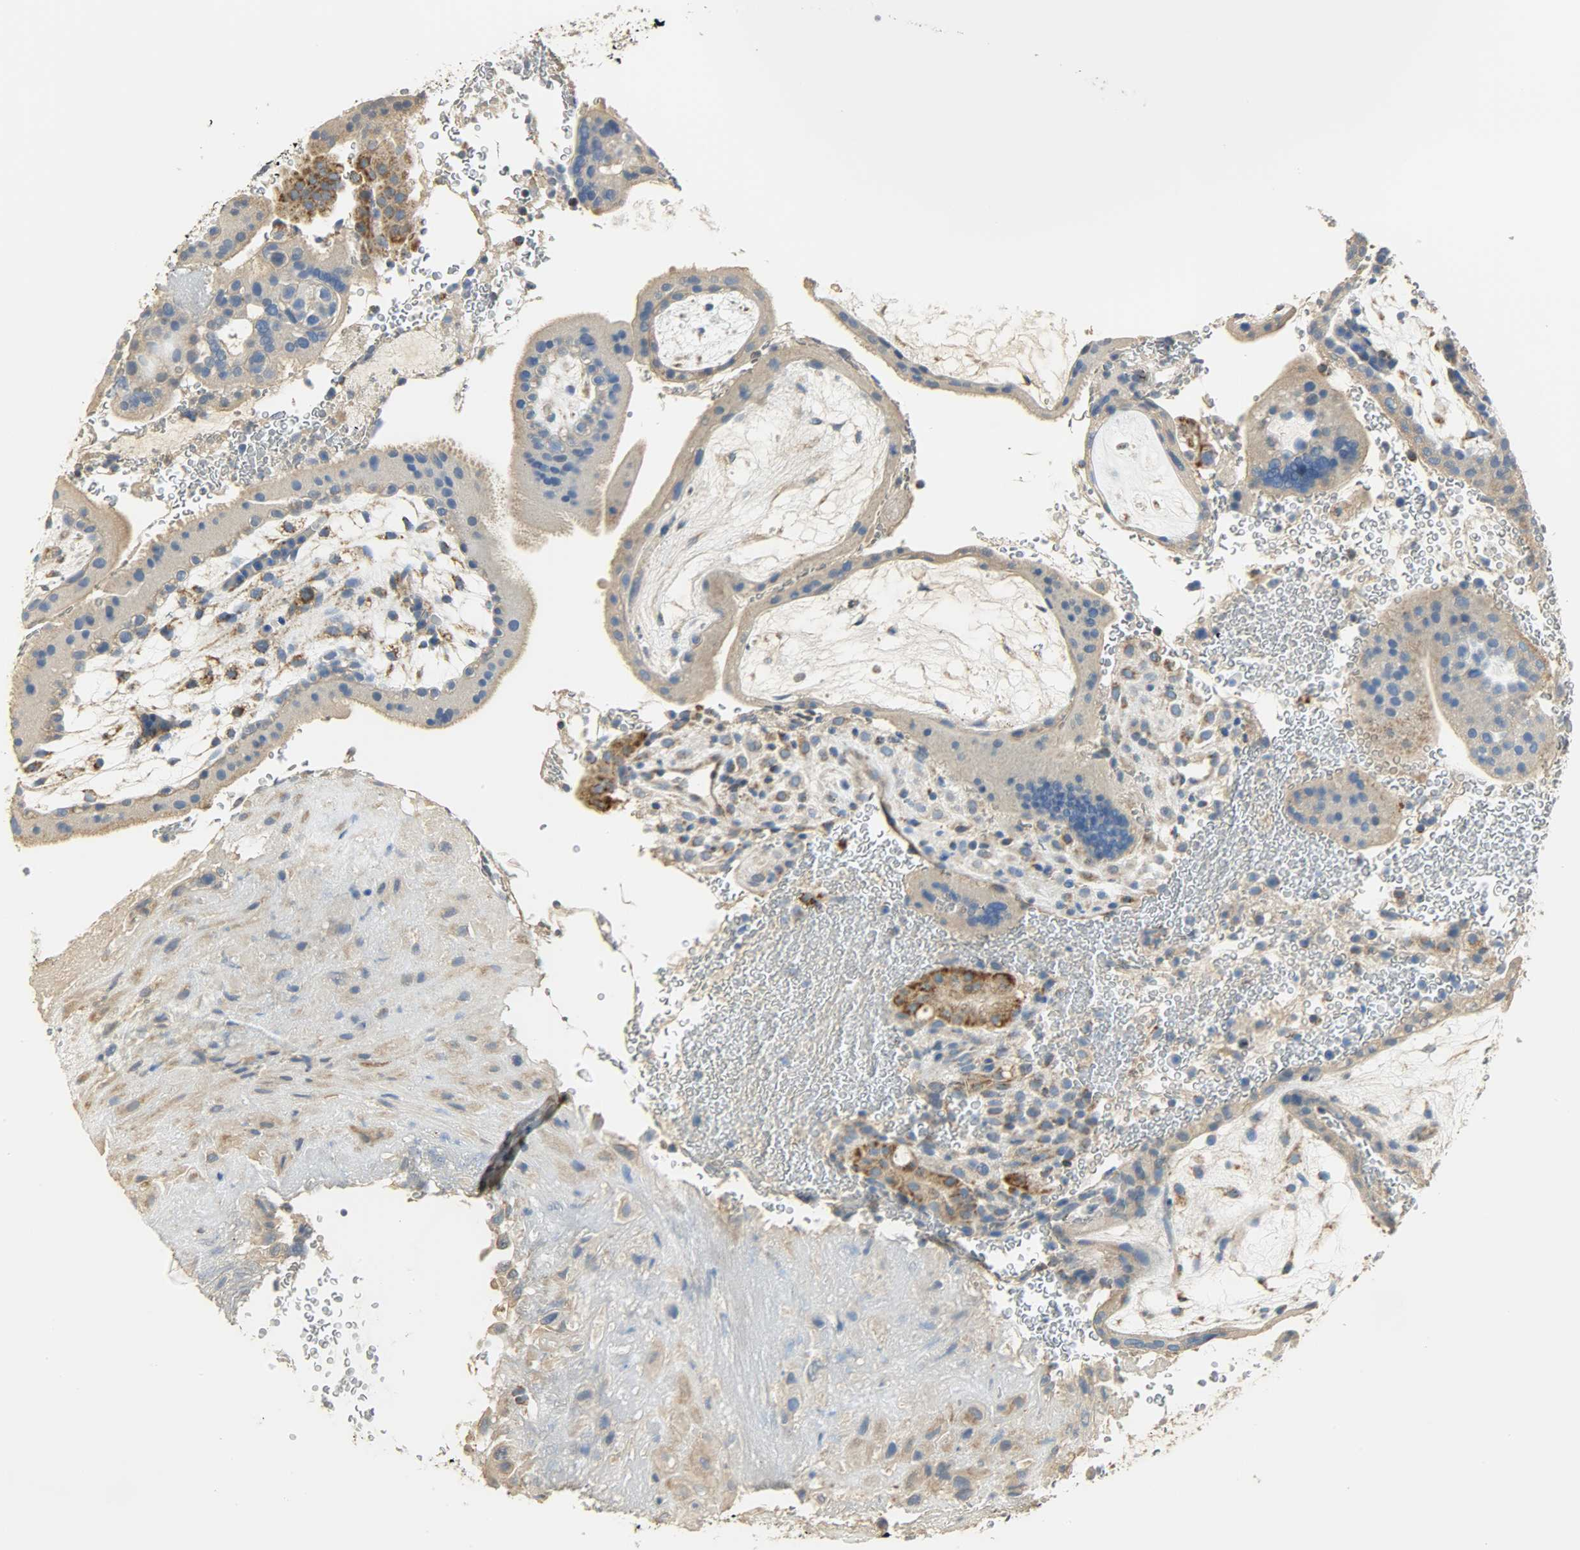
{"staining": {"intensity": "moderate", "quantity": ">75%", "location": "cytoplasmic/membranous"}, "tissue": "placenta", "cell_type": "Decidual cells", "image_type": "normal", "snomed": [{"axis": "morphology", "description": "Normal tissue, NOS"}, {"axis": "topography", "description": "Placenta"}], "caption": "Approximately >75% of decidual cells in unremarkable human placenta reveal moderate cytoplasmic/membranous protein staining as visualized by brown immunohistochemical staining.", "gene": "NNT", "patient": {"sex": "female", "age": 19}}